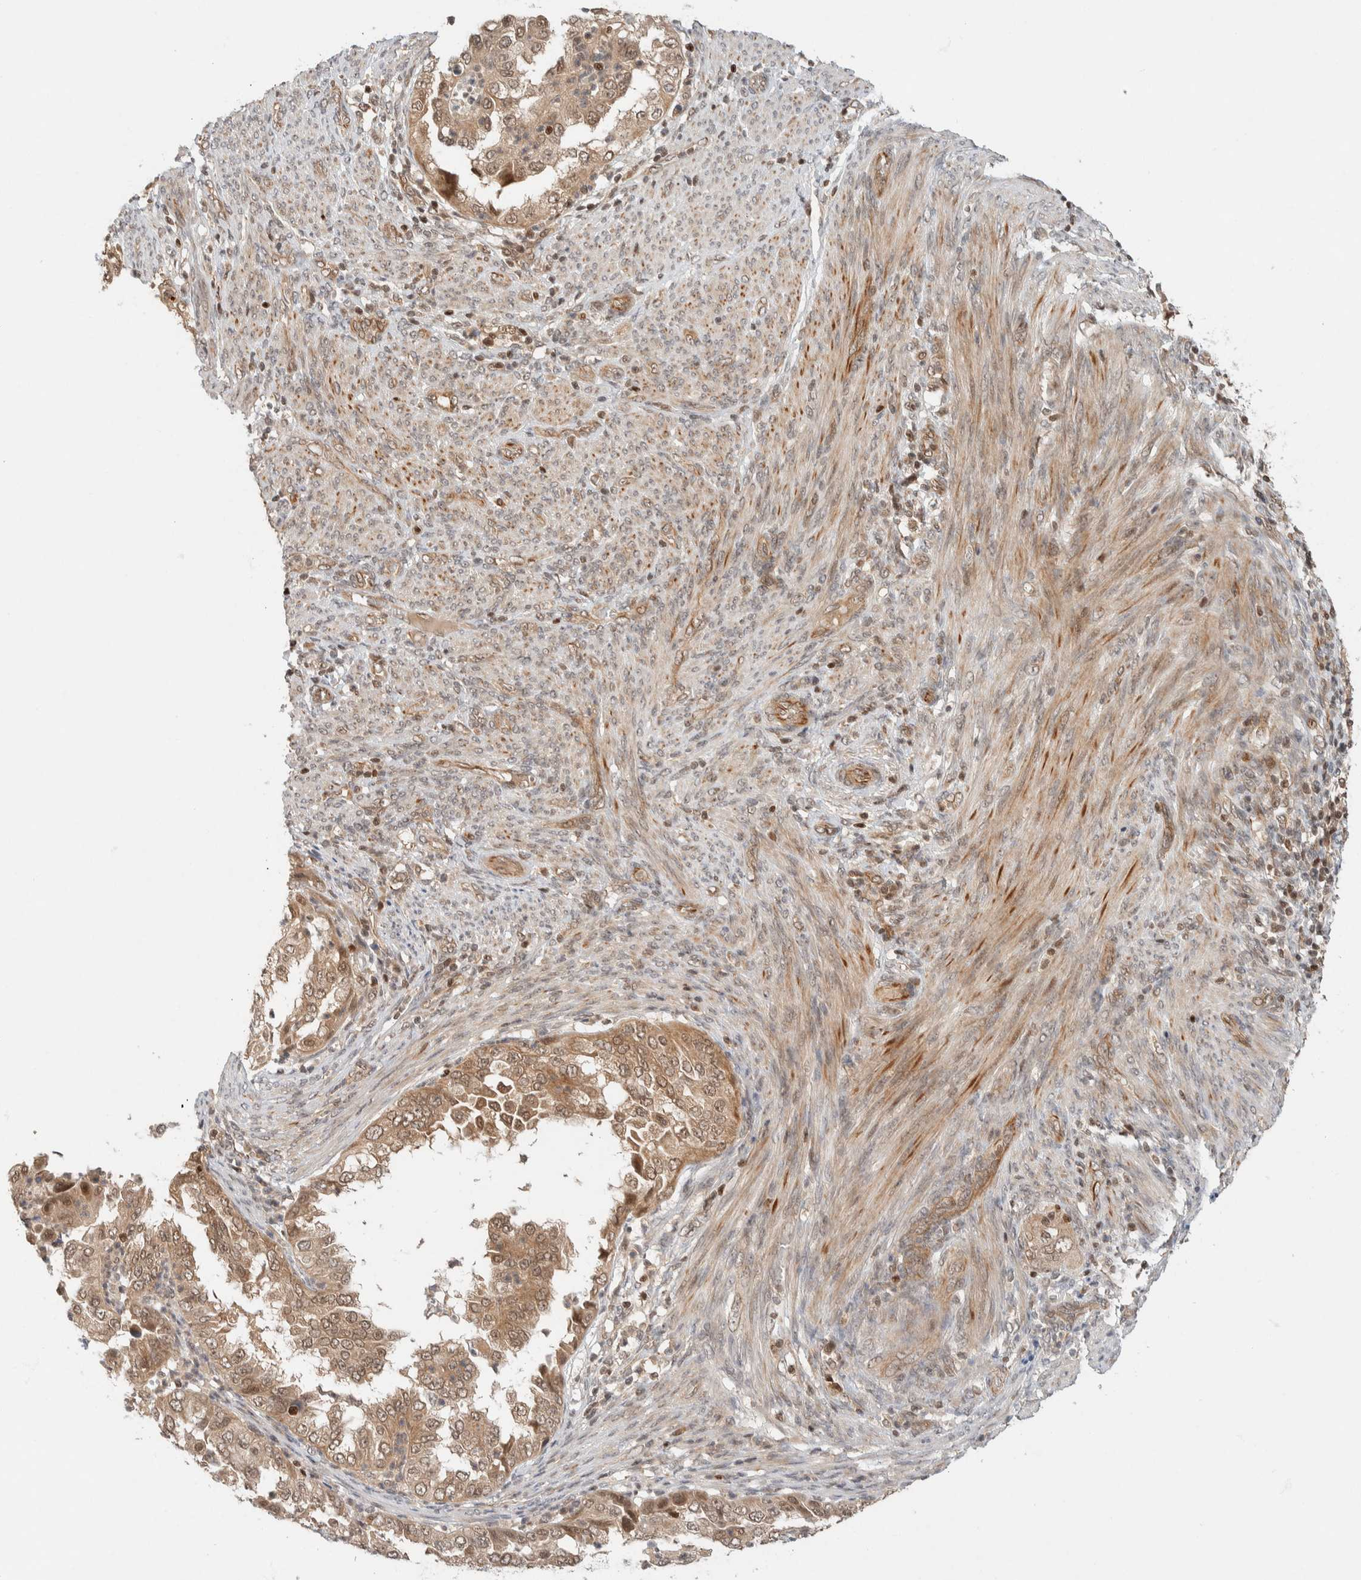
{"staining": {"intensity": "moderate", "quantity": ">75%", "location": "cytoplasmic/membranous,nuclear"}, "tissue": "endometrial cancer", "cell_type": "Tumor cells", "image_type": "cancer", "snomed": [{"axis": "morphology", "description": "Adenocarcinoma, NOS"}, {"axis": "topography", "description": "Endometrium"}], "caption": "Moderate cytoplasmic/membranous and nuclear expression for a protein is present in approximately >75% of tumor cells of endometrial cancer using immunohistochemistry (IHC).", "gene": "C8orf76", "patient": {"sex": "female", "age": 85}}